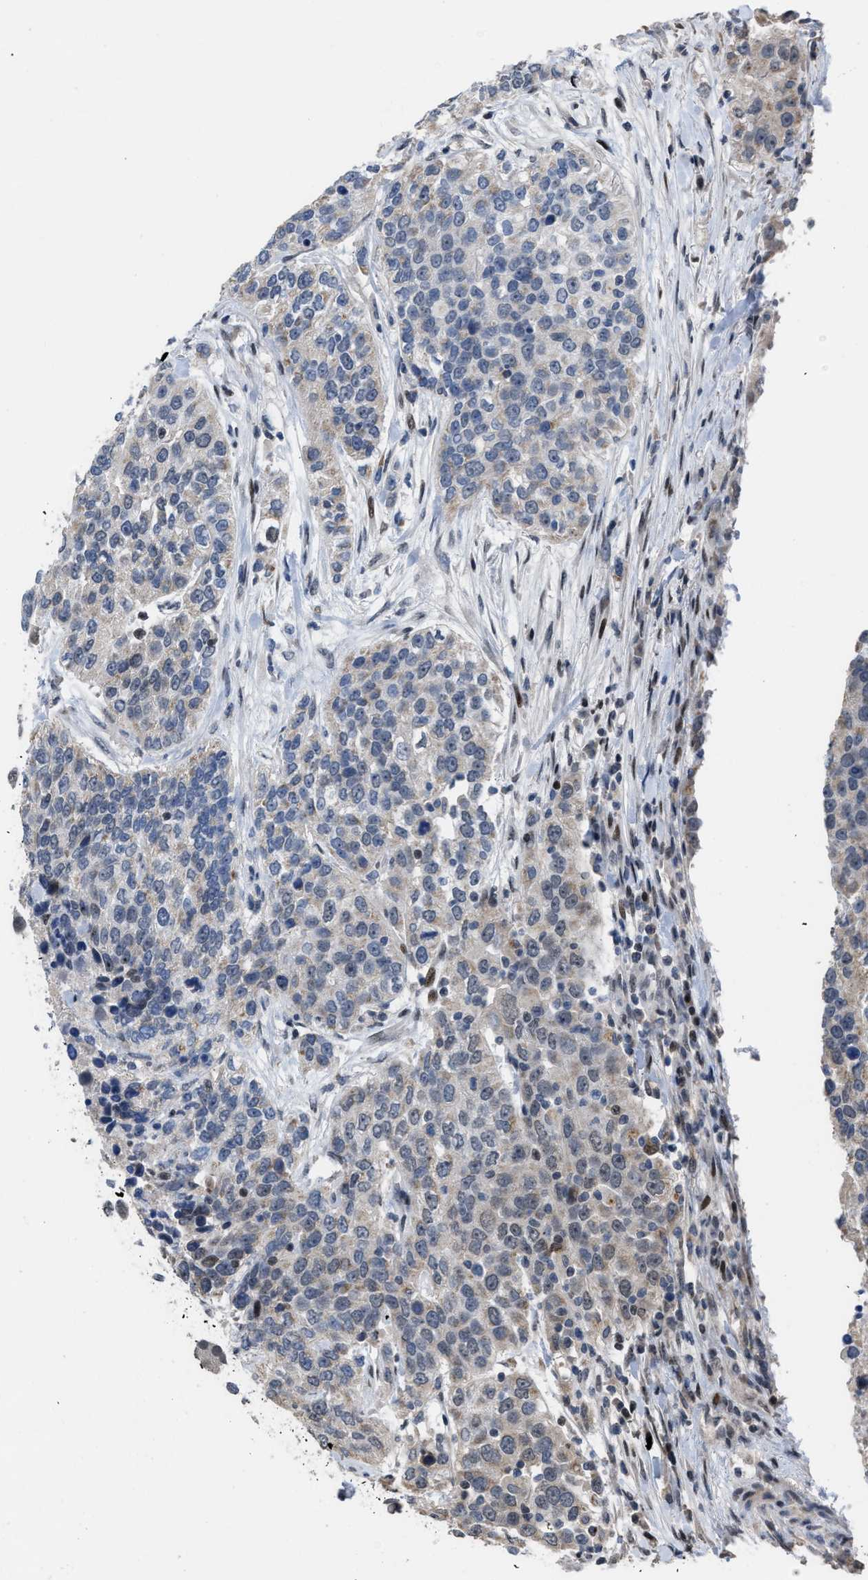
{"staining": {"intensity": "weak", "quantity": "<25%", "location": "cytoplasmic/membranous"}, "tissue": "urothelial cancer", "cell_type": "Tumor cells", "image_type": "cancer", "snomed": [{"axis": "morphology", "description": "Urothelial carcinoma, High grade"}, {"axis": "topography", "description": "Urinary bladder"}], "caption": "IHC of human urothelial cancer exhibits no expression in tumor cells.", "gene": "SETDB1", "patient": {"sex": "female", "age": 80}}